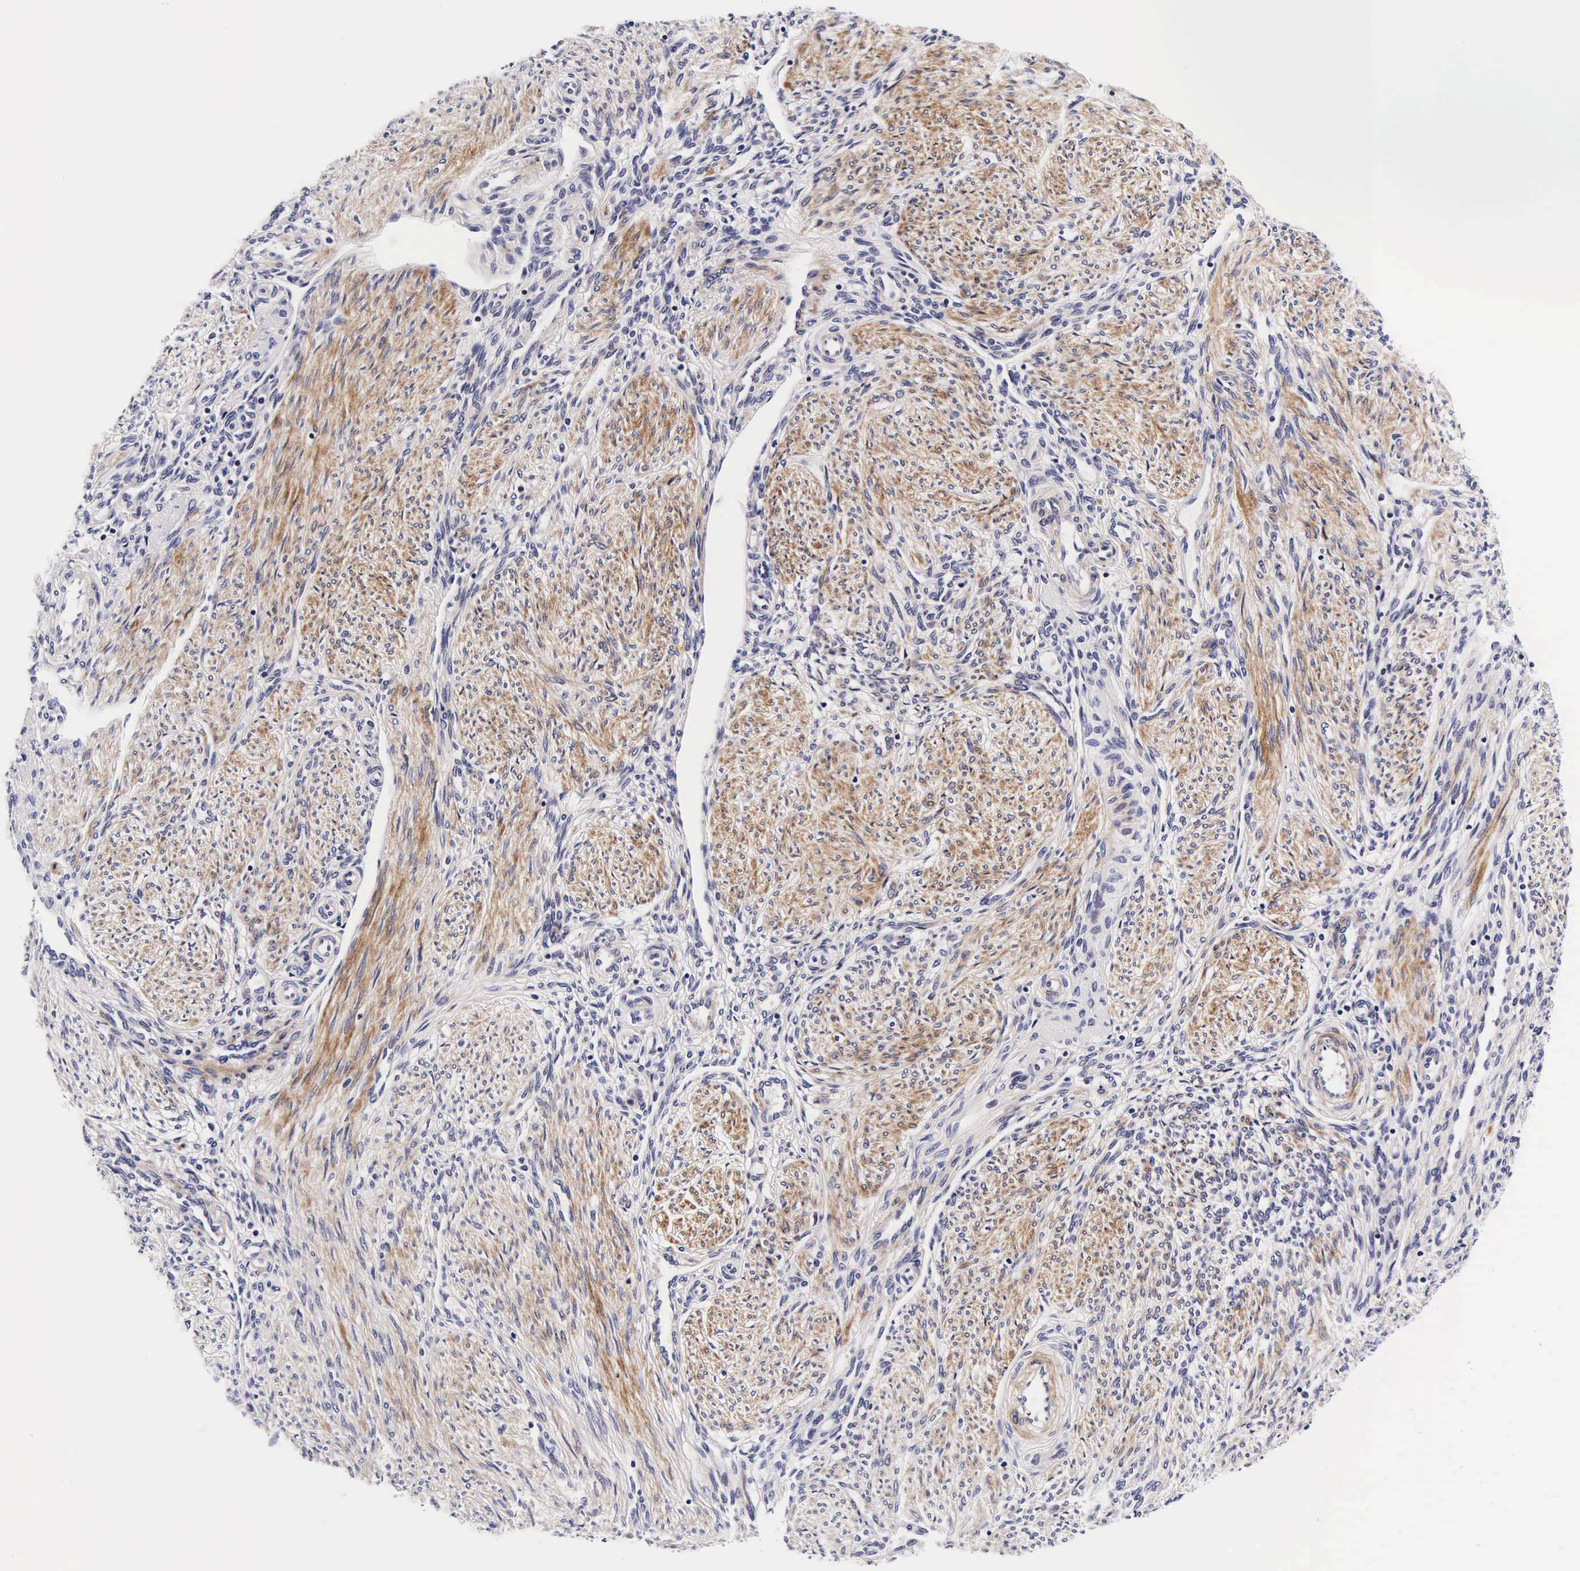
{"staining": {"intensity": "negative", "quantity": "none", "location": "none"}, "tissue": "endometrium", "cell_type": "Cells in endometrial stroma", "image_type": "normal", "snomed": [{"axis": "morphology", "description": "Normal tissue, NOS"}, {"axis": "topography", "description": "Endometrium"}], "caption": "Endometrium stained for a protein using IHC reveals no expression cells in endometrial stroma.", "gene": "UPRT", "patient": {"sex": "female", "age": 36}}